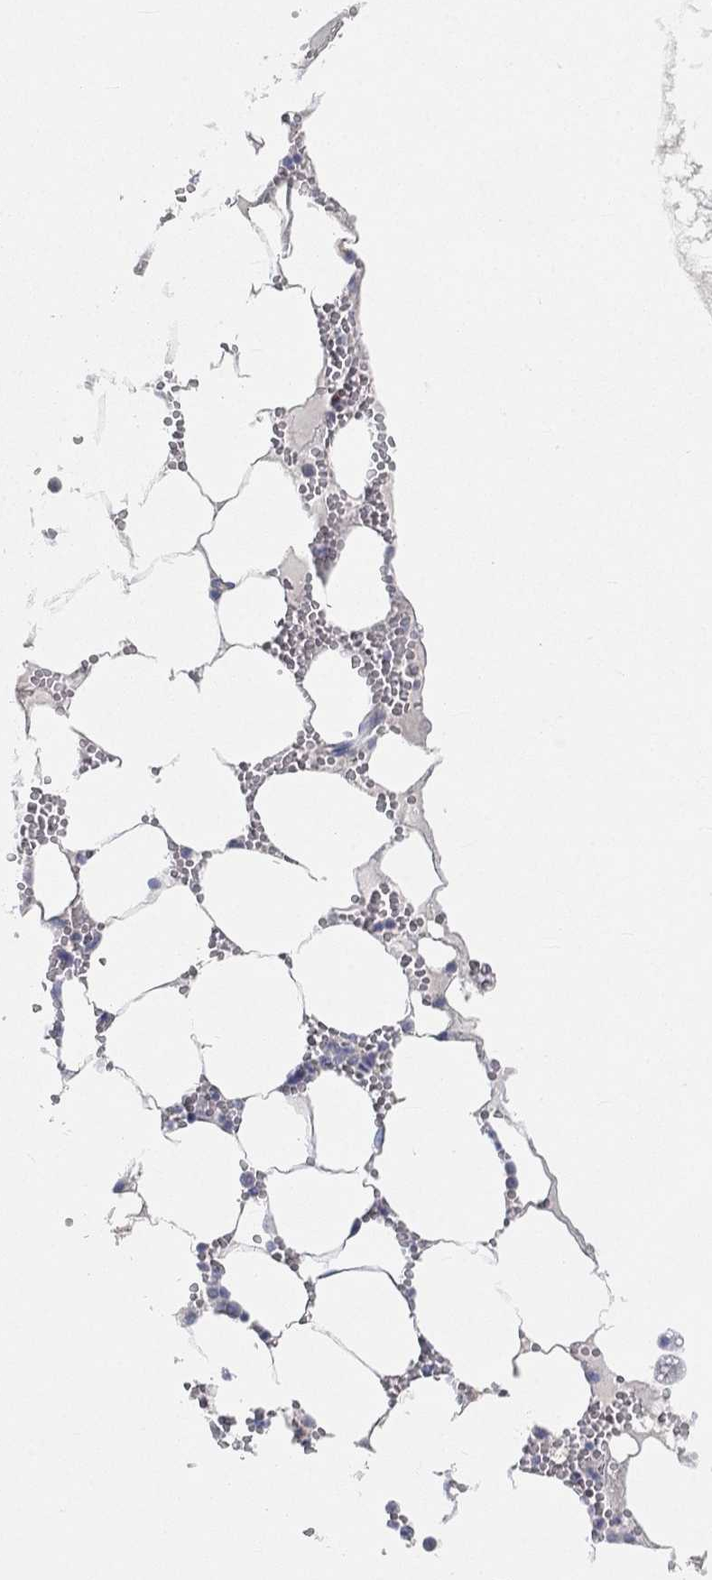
{"staining": {"intensity": "strong", "quantity": "<25%", "location": "cytoplasmic/membranous"}, "tissue": "bone marrow", "cell_type": "Hematopoietic cells", "image_type": "normal", "snomed": [{"axis": "morphology", "description": "Normal tissue, NOS"}, {"axis": "topography", "description": "Bone marrow"}], "caption": "Protein analysis of benign bone marrow reveals strong cytoplasmic/membranous expression in about <25% of hematopoietic cells. The staining was performed using DAB, with brown indicating positive protein expression. Nuclei are stained blue with hematoxylin.", "gene": "TMEM25", "patient": {"sex": "female", "age": 64}}